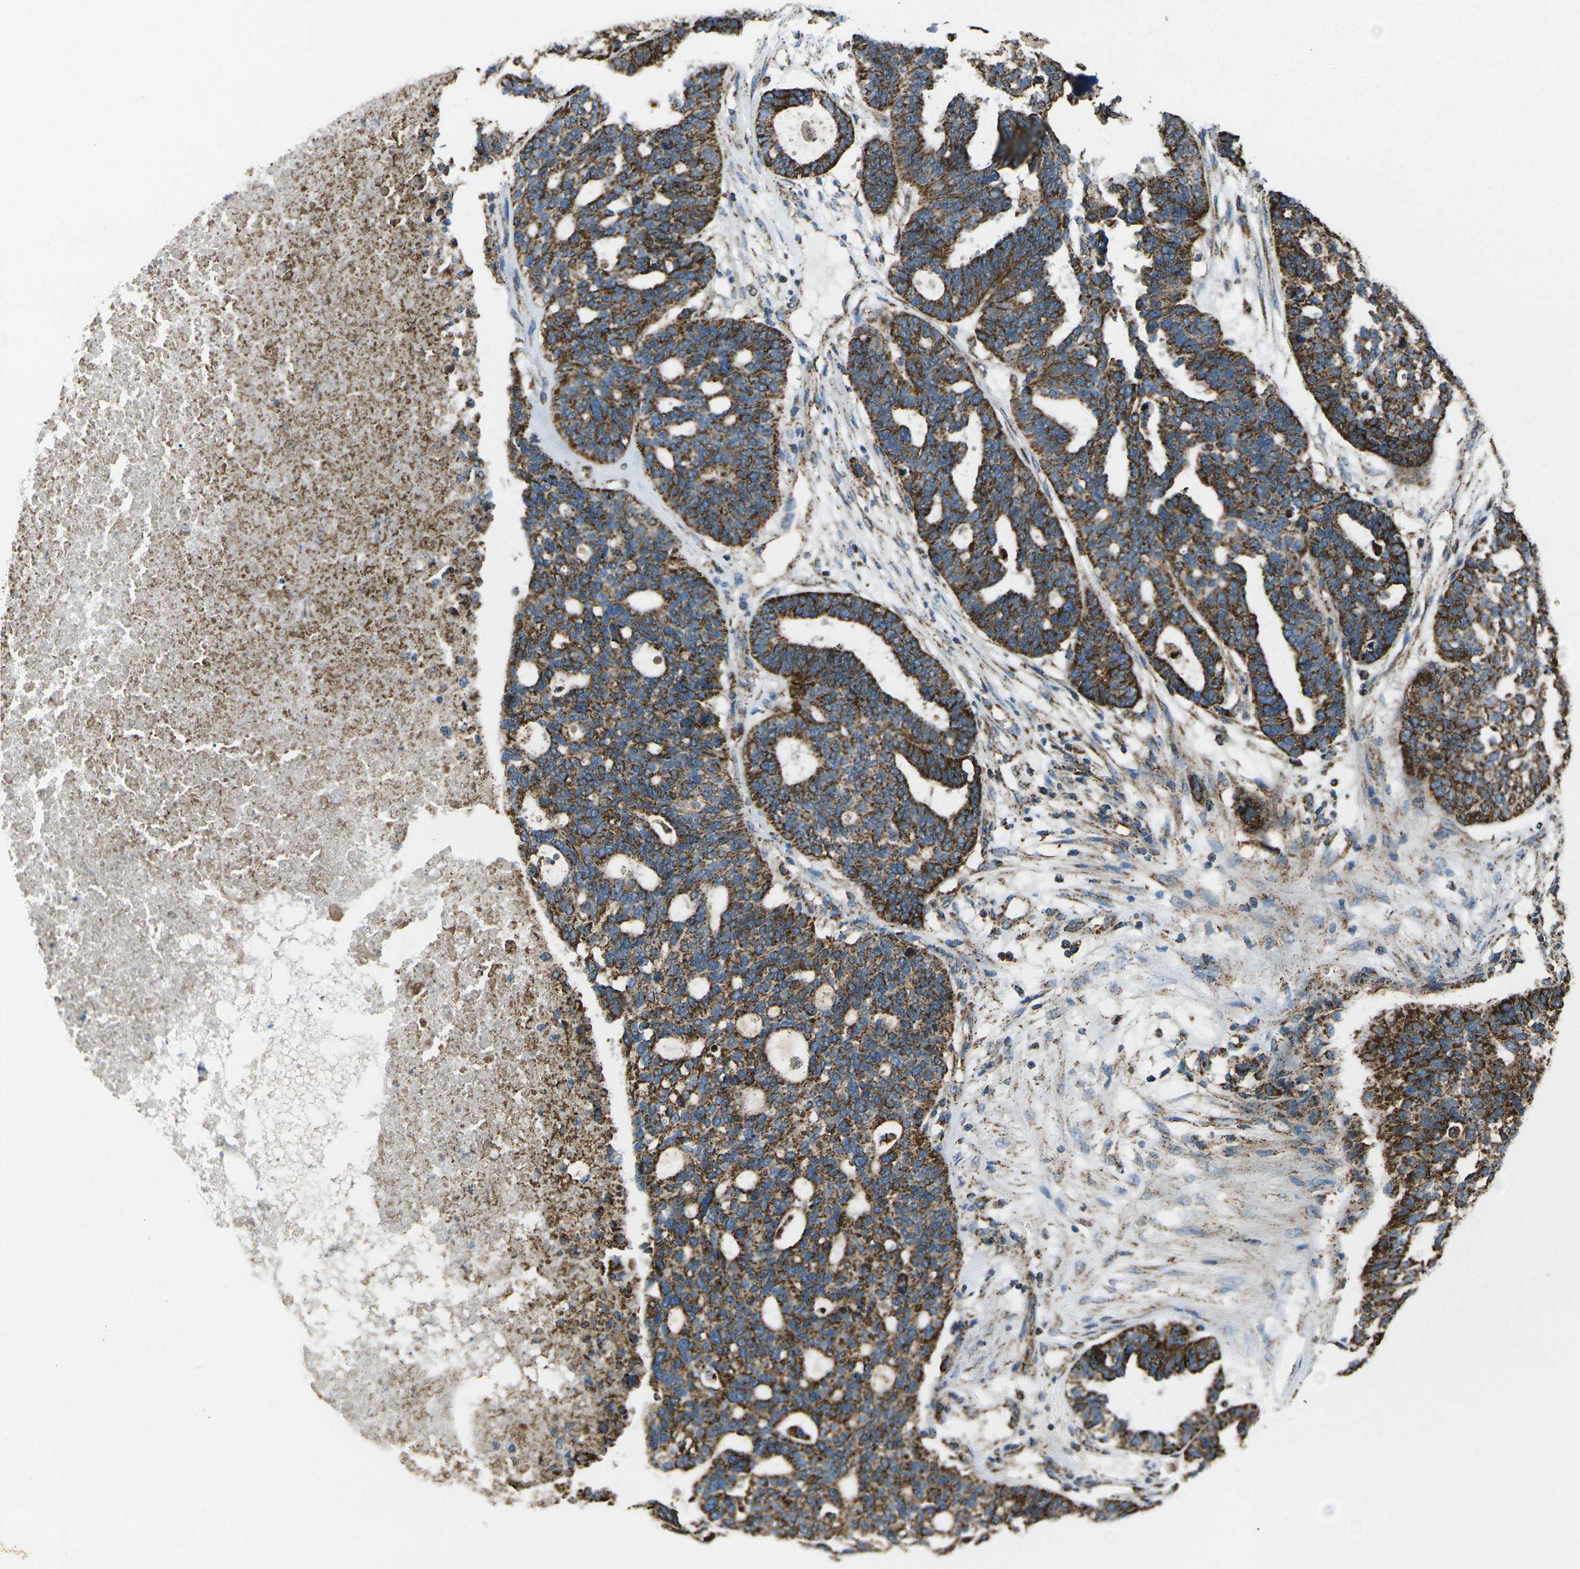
{"staining": {"intensity": "strong", "quantity": ">75%", "location": "cytoplasmic/membranous"}, "tissue": "ovarian cancer", "cell_type": "Tumor cells", "image_type": "cancer", "snomed": [{"axis": "morphology", "description": "Cystadenocarcinoma, serous, NOS"}, {"axis": "topography", "description": "Ovary"}], "caption": "Immunohistochemical staining of ovarian cancer (serous cystadenocarcinoma) demonstrates high levels of strong cytoplasmic/membranous positivity in approximately >75% of tumor cells. Nuclei are stained in blue.", "gene": "KLHL5", "patient": {"sex": "female", "age": 59}}